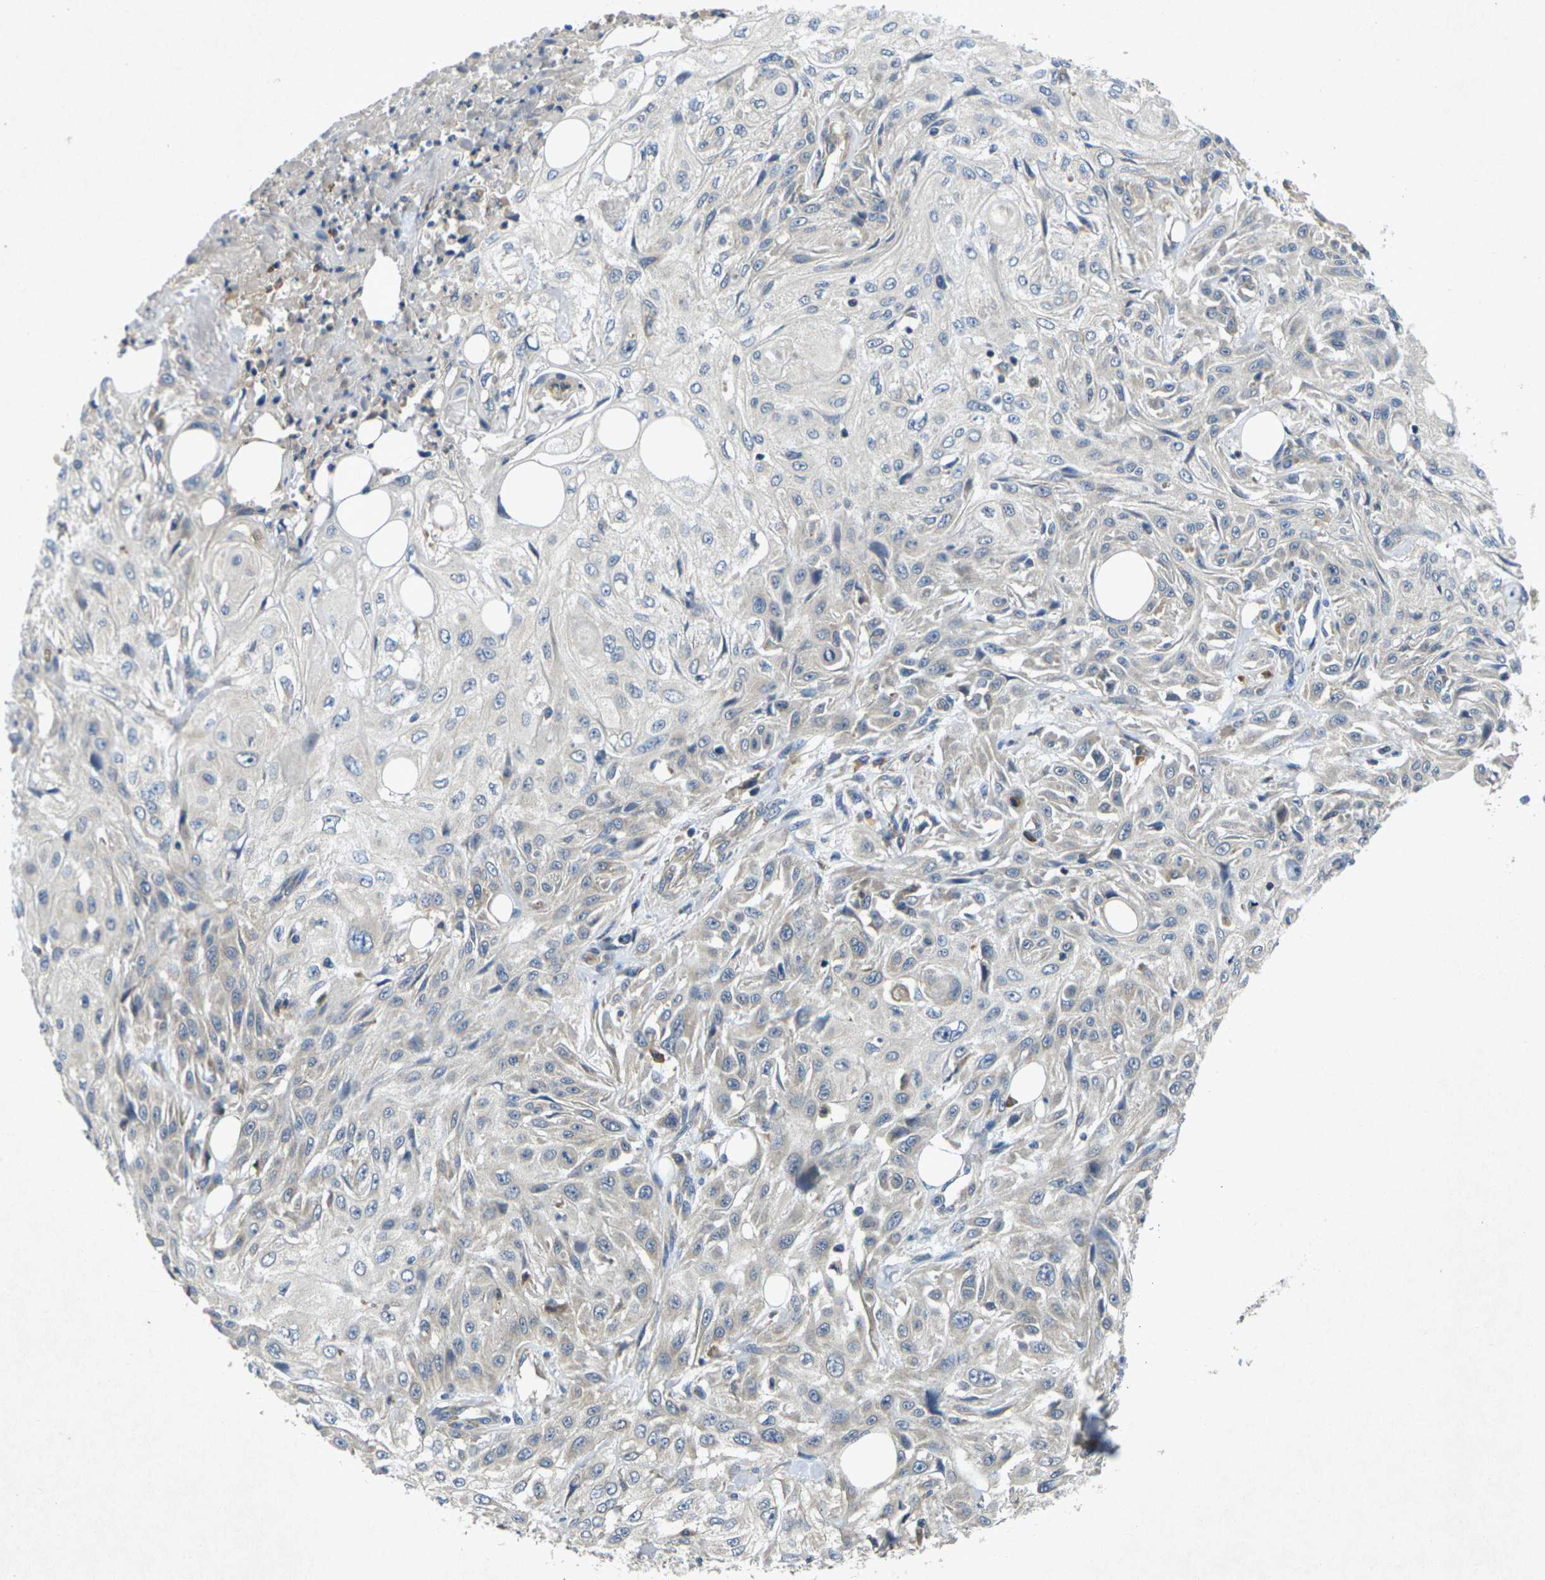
{"staining": {"intensity": "negative", "quantity": "none", "location": "none"}, "tissue": "skin cancer", "cell_type": "Tumor cells", "image_type": "cancer", "snomed": [{"axis": "morphology", "description": "Squamous cell carcinoma, NOS"}, {"axis": "topography", "description": "Skin"}], "caption": "Immunohistochemistry (IHC) photomicrograph of neoplastic tissue: skin cancer stained with DAB (3,3'-diaminobenzidine) displays no significant protein positivity in tumor cells. Brightfield microscopy of IHC stained with DAB (3,3'-diaminobenzidine) (brown) and hematoxylin (blue), captured at high magnification.", "gene": "KIF1B", "patient": {"sex": "male", "age": 75}}